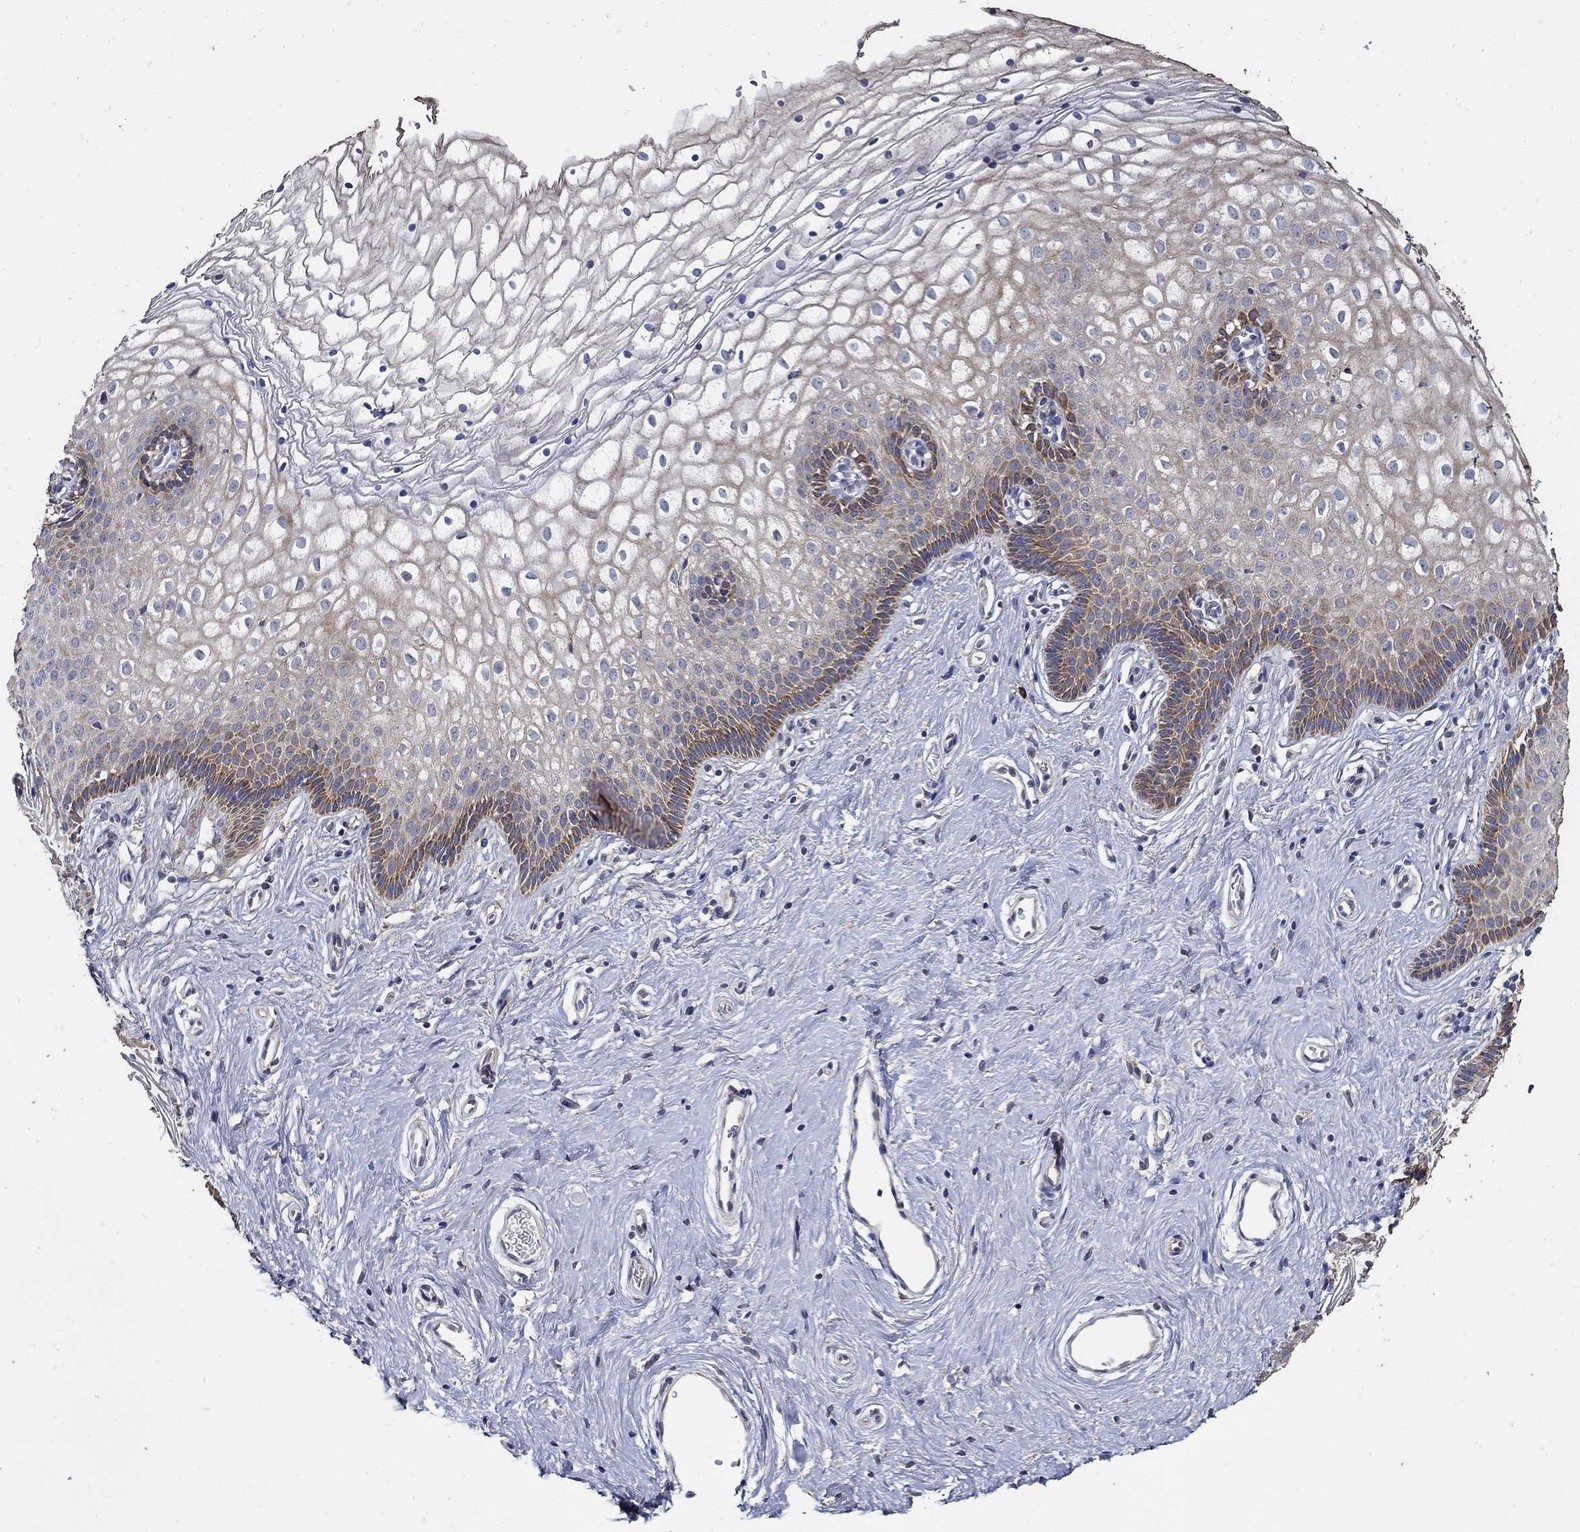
{"staining": {"intensity": "weak", "quantity": "25%-75%", "location": "cytoplasmic/membranous"}, "tissue": "vagina", "cell_type": "Squamous epithelial cells", "image_type": "normal", "snomed": [{"axis": "morphology", "description": "Normal tissue, NOS"}, {"axis": "topography", "description": "Vagina"}], "caption": "Immunohistochemistry of benign vagina demonstrates low levels of weak cytoplasmic/membranous positivity in approximately 25%-75% of squamous epithelial cells.", "gene": "EMILIN3", "patient": {"sex": "female", "age": 36}}